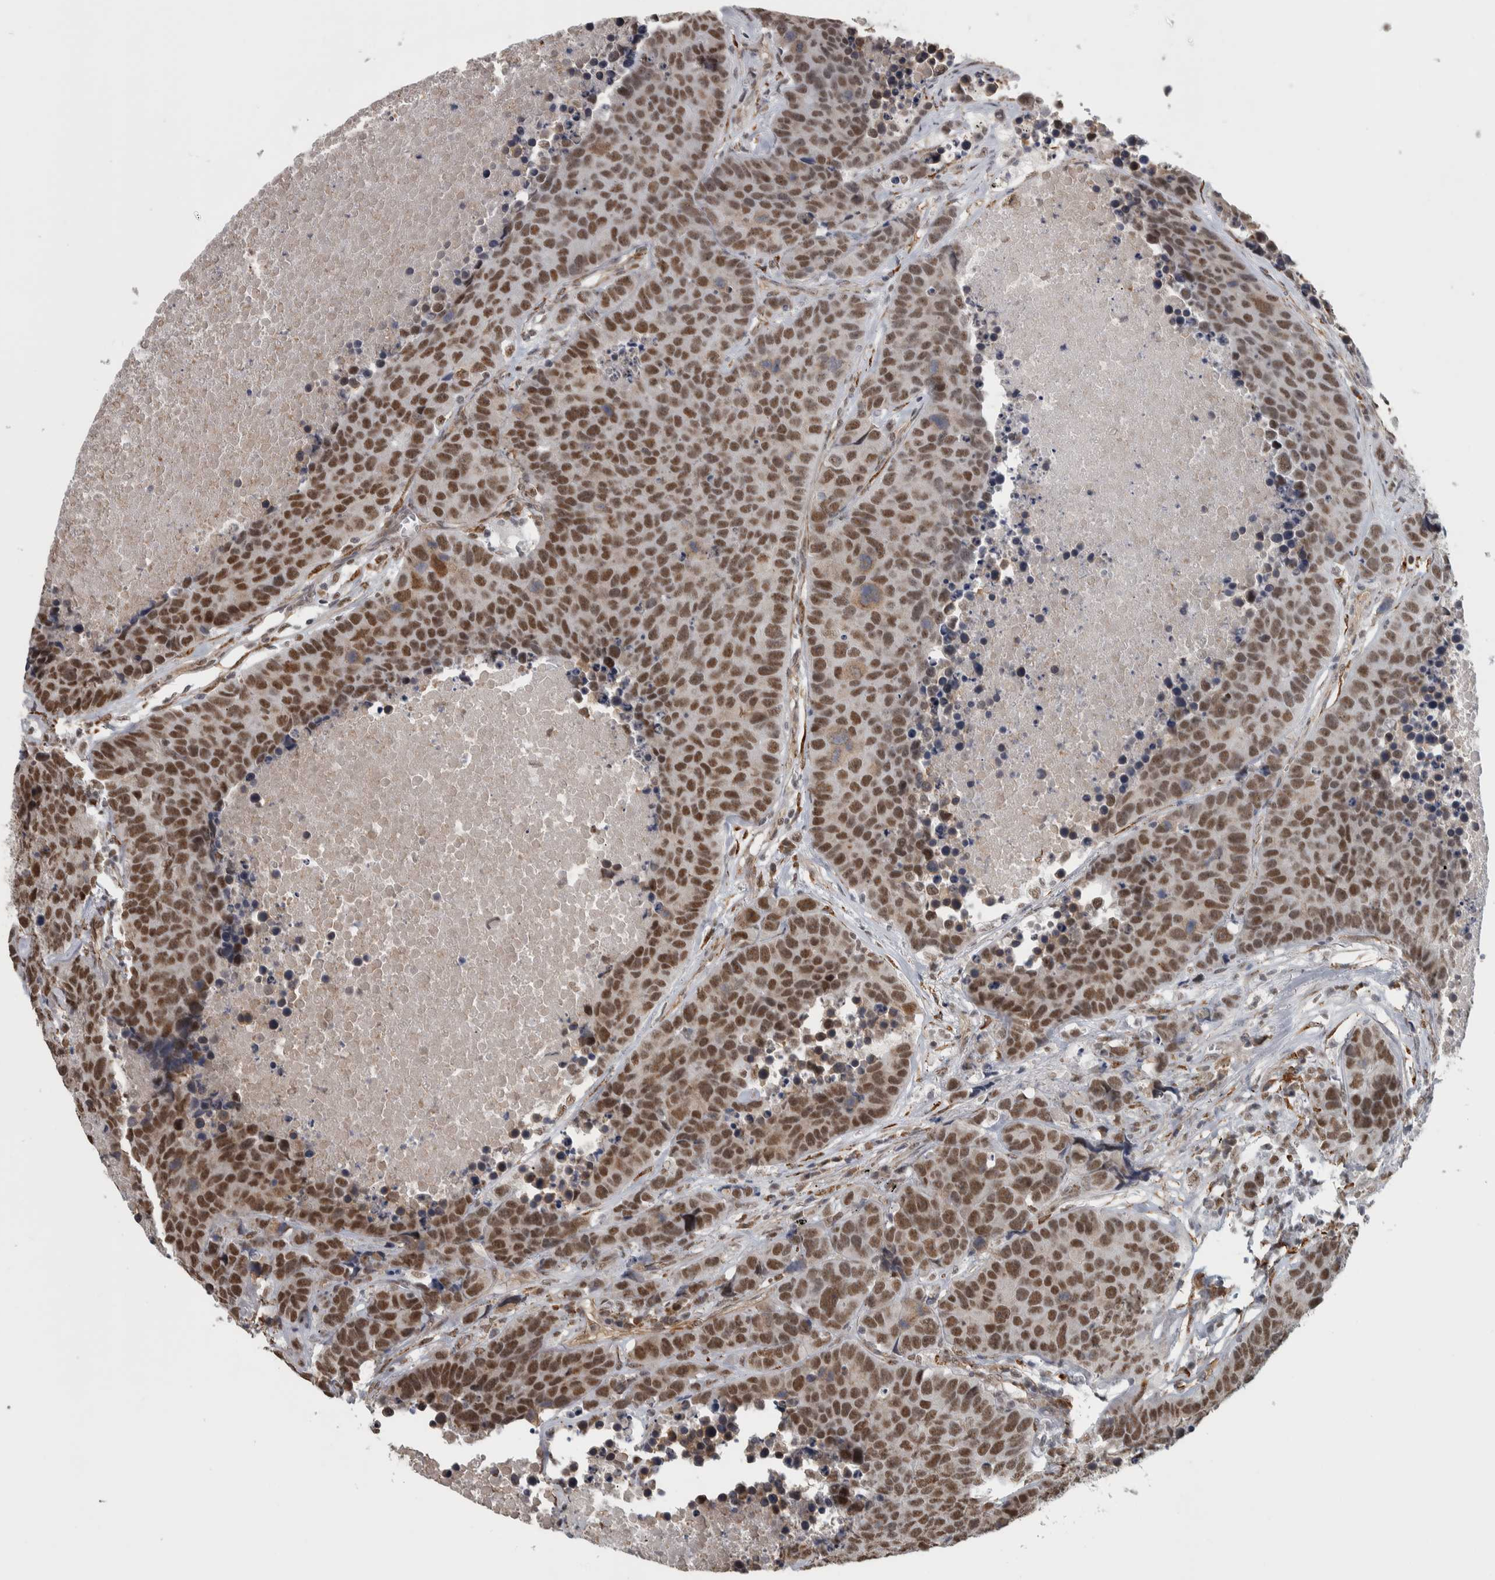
{"staining": {"intensity": "moderate", "quantity": ">75%", "location": "nuclear"}, "tissue": "carcinoid", "cell_type": "Tumor cells", "image_type": "cancer", "snomed": [{"axis": "morphology", "description": "Carcinoid, malignant, NOS"}, {"axis": "topography", "description": "Lung"}], "caption": "High-power microscopy captured an immunohistochemistry histopathology image of carcinoid (malignant), revealing moderate nuclear positivity in about >75% of tumor cells. The protein of interest is stained brown, and the nuclei are stained in blue (DAB (3,3'-diaminobenzidine) IHC with brightfield microscopy, high magnification).", "gene": "DDX42", "patient": {"sex": "male", "age": 60}}